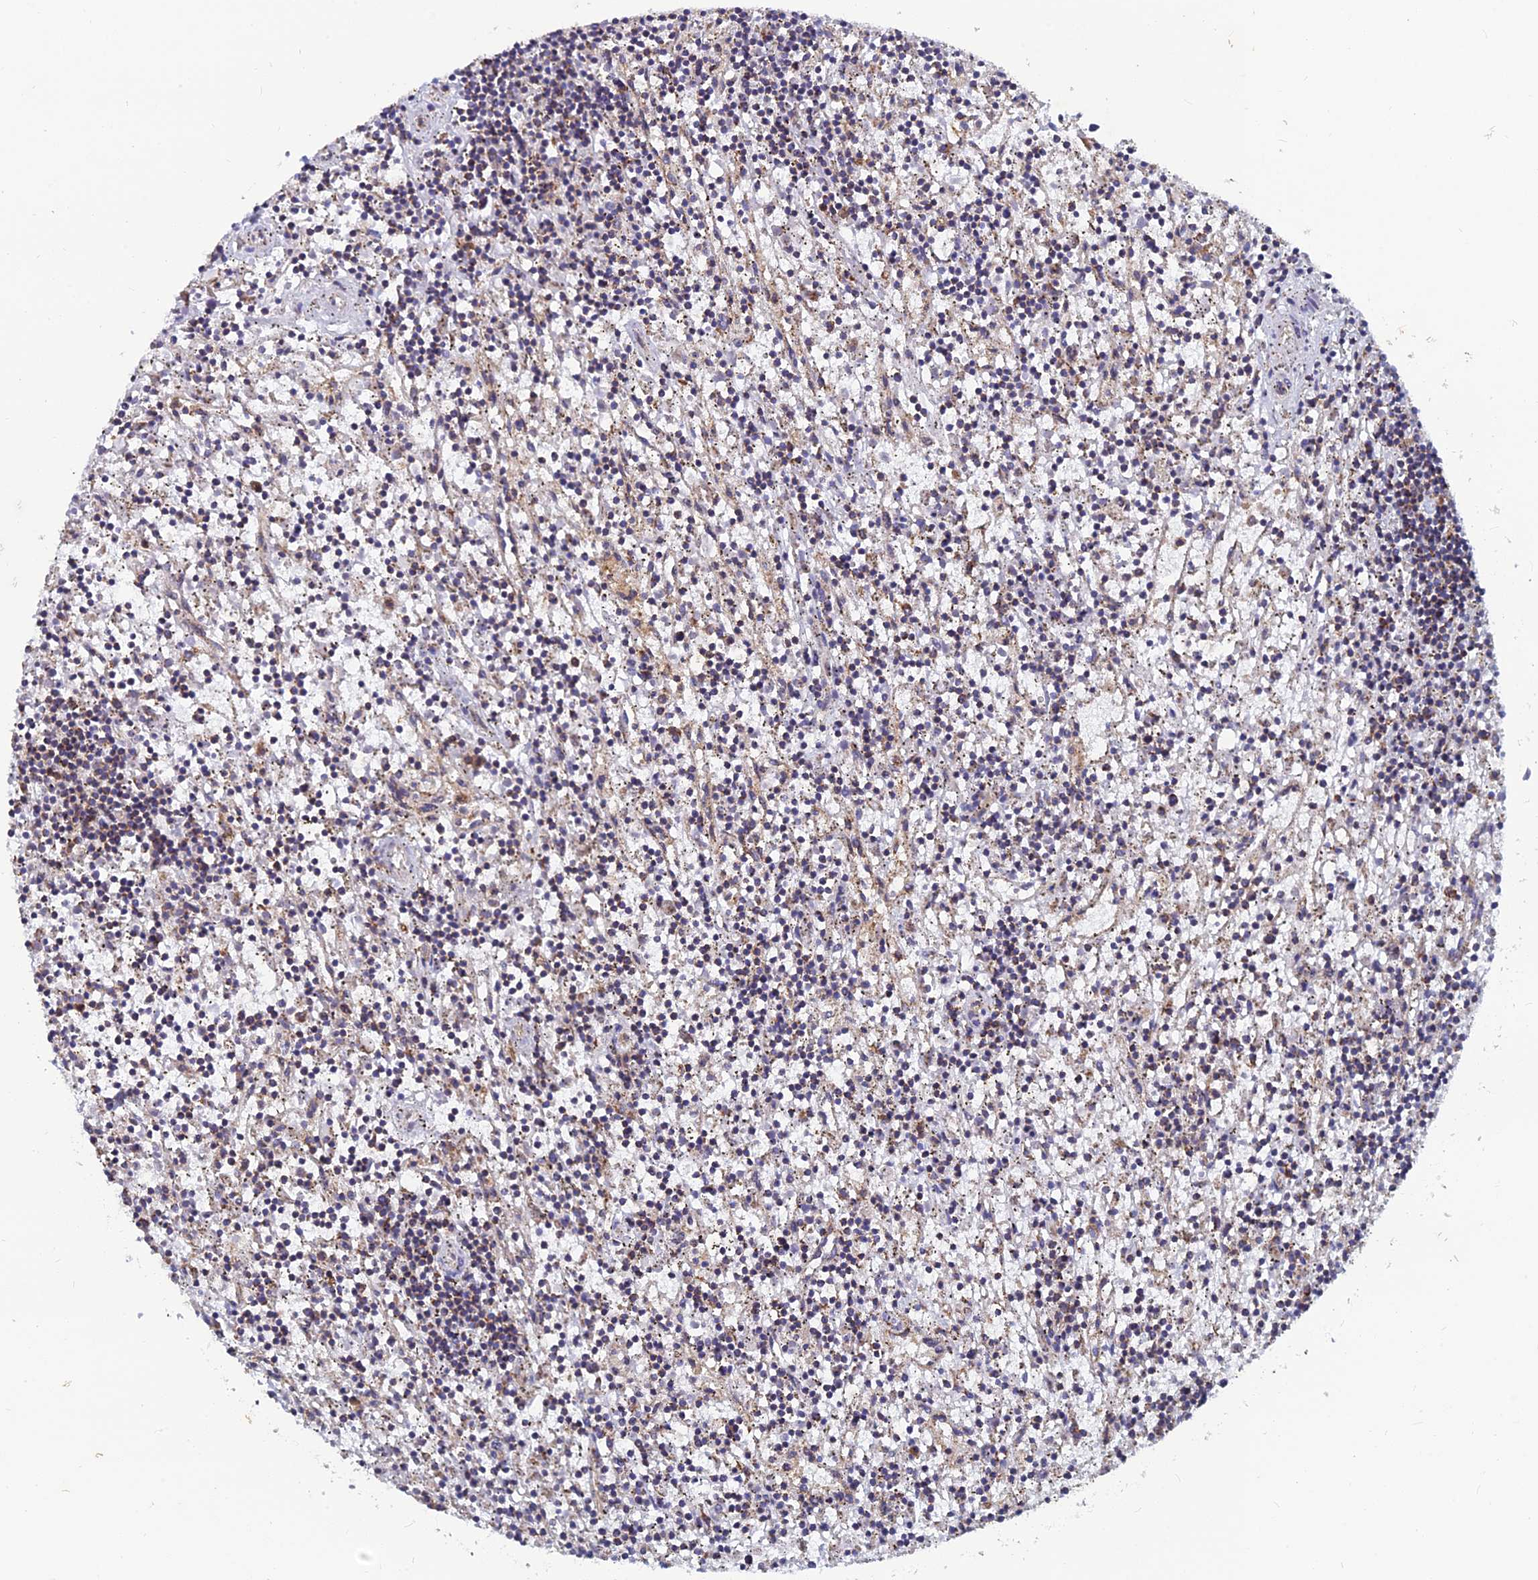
{"staining": {"intensity": "negative", "quantity": "none", "location": "none"}, "tissue": "lymphoma", "cell_type": "Tumor cells", "image_type": "cancer", "snomed": [{"axis": "morphology", "description": "Malignant lymphoma, non-Hodgkin's type, Low grade"}, {"axis": "topography", "description": "Spleen"}], "caption": "The micrograph reveals no significant expression in tumor cells of lymphoma.", "gene": "MRPS9", "patient": {"sex": "male", "age": 76}}